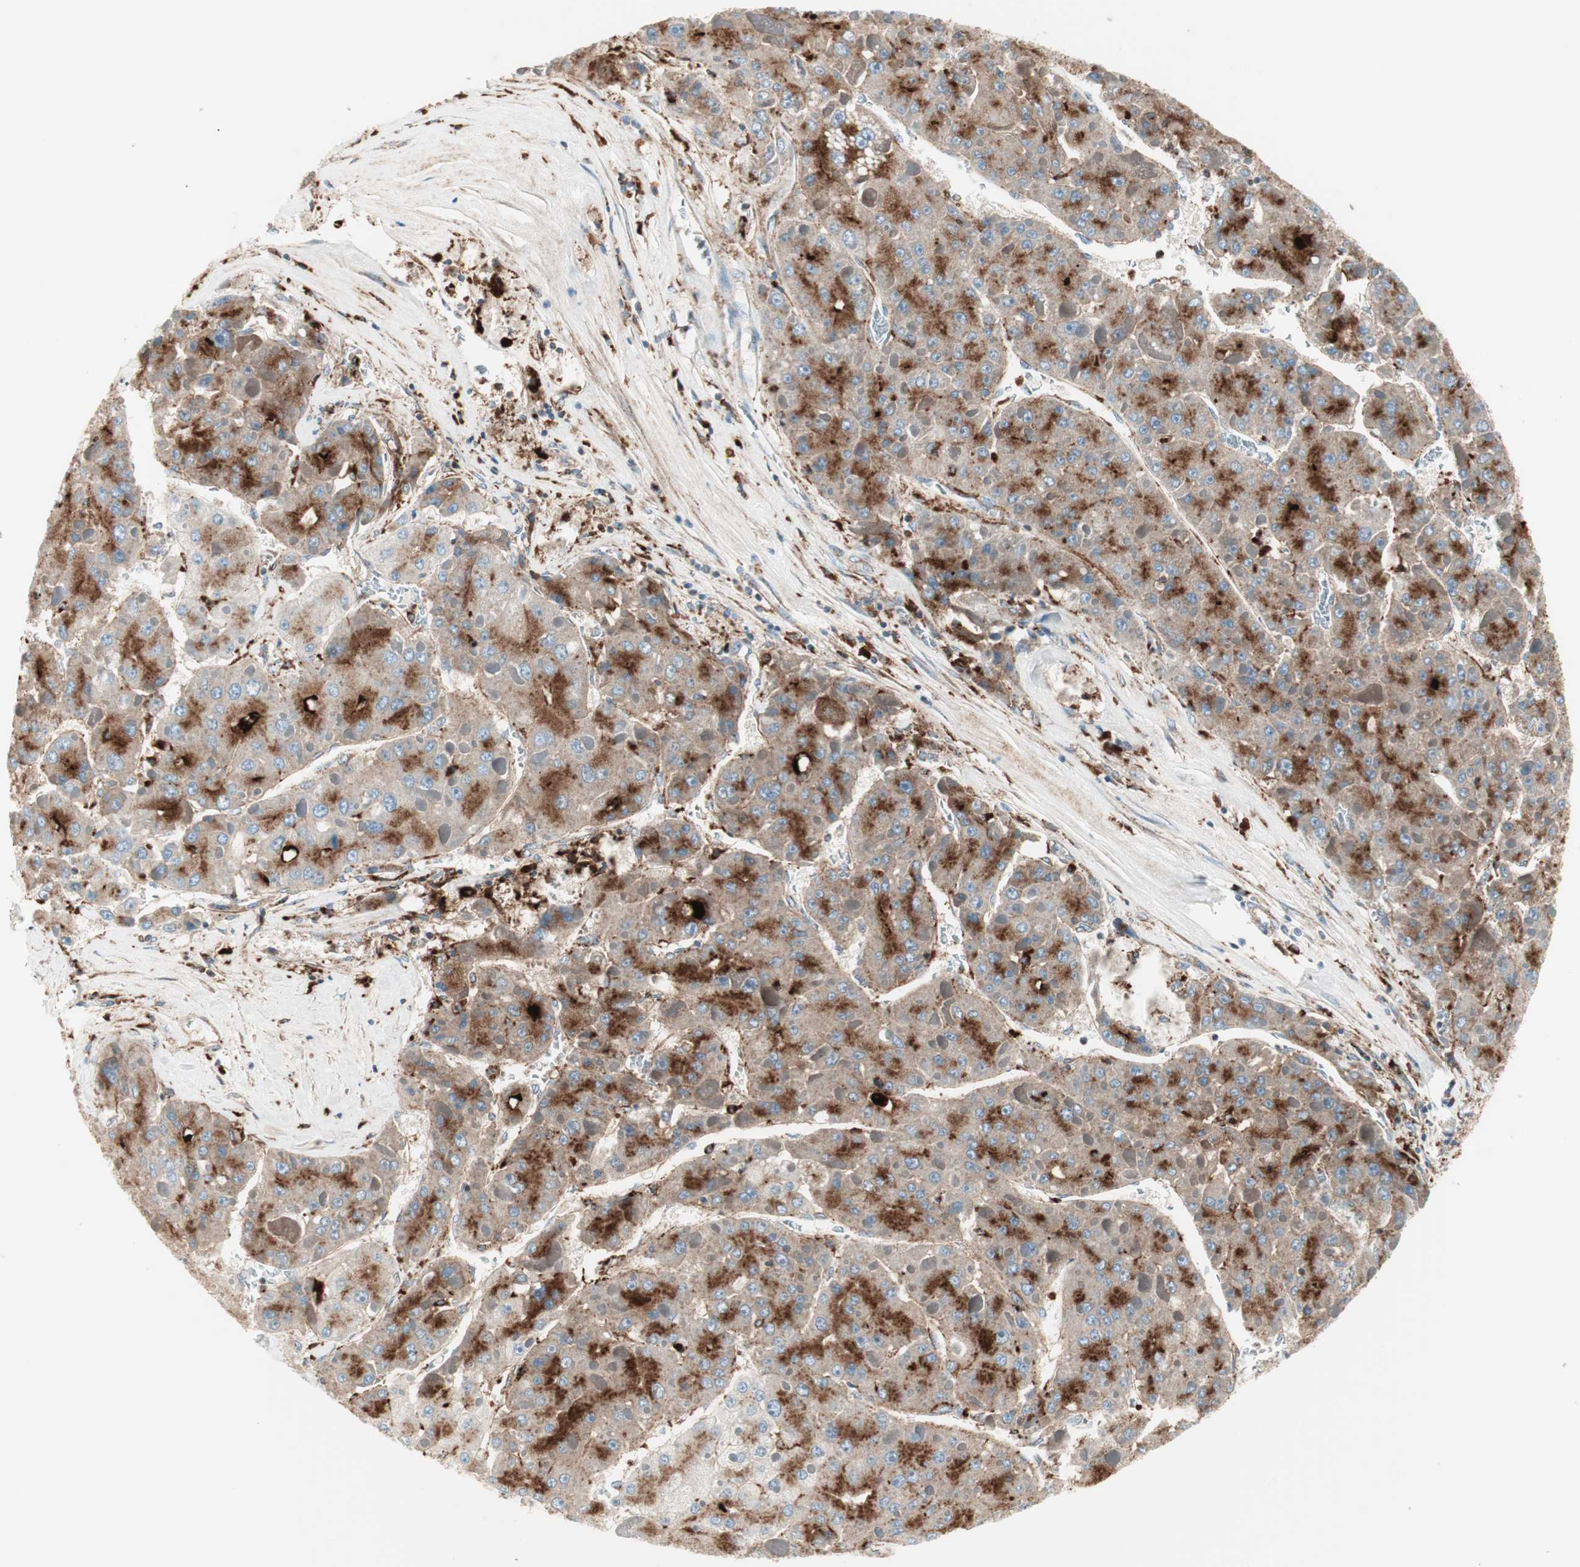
{"staining": {"intensity": "moderate", "quantity": ">75%", "location": "cytoplasmic/membranous"}, "tissue": "liver cancer", "cell_type": "Tumor cells", "image_type": "cancer", "snomed": [{"axis": "morphology", "description": "Carcinoma, Hepatocellular, NOS"}, {"axis": "topography", "description": "Liver"}], "caption": "The micrograph shows a brown stain indicating the presence of a protein in the cytoplasmic/membranous of tumor cells in liver cancer (hepatocellular carcinoma).", "gene": "ATP6V1G1", "patient": {"sex": "female", "age": 73}}